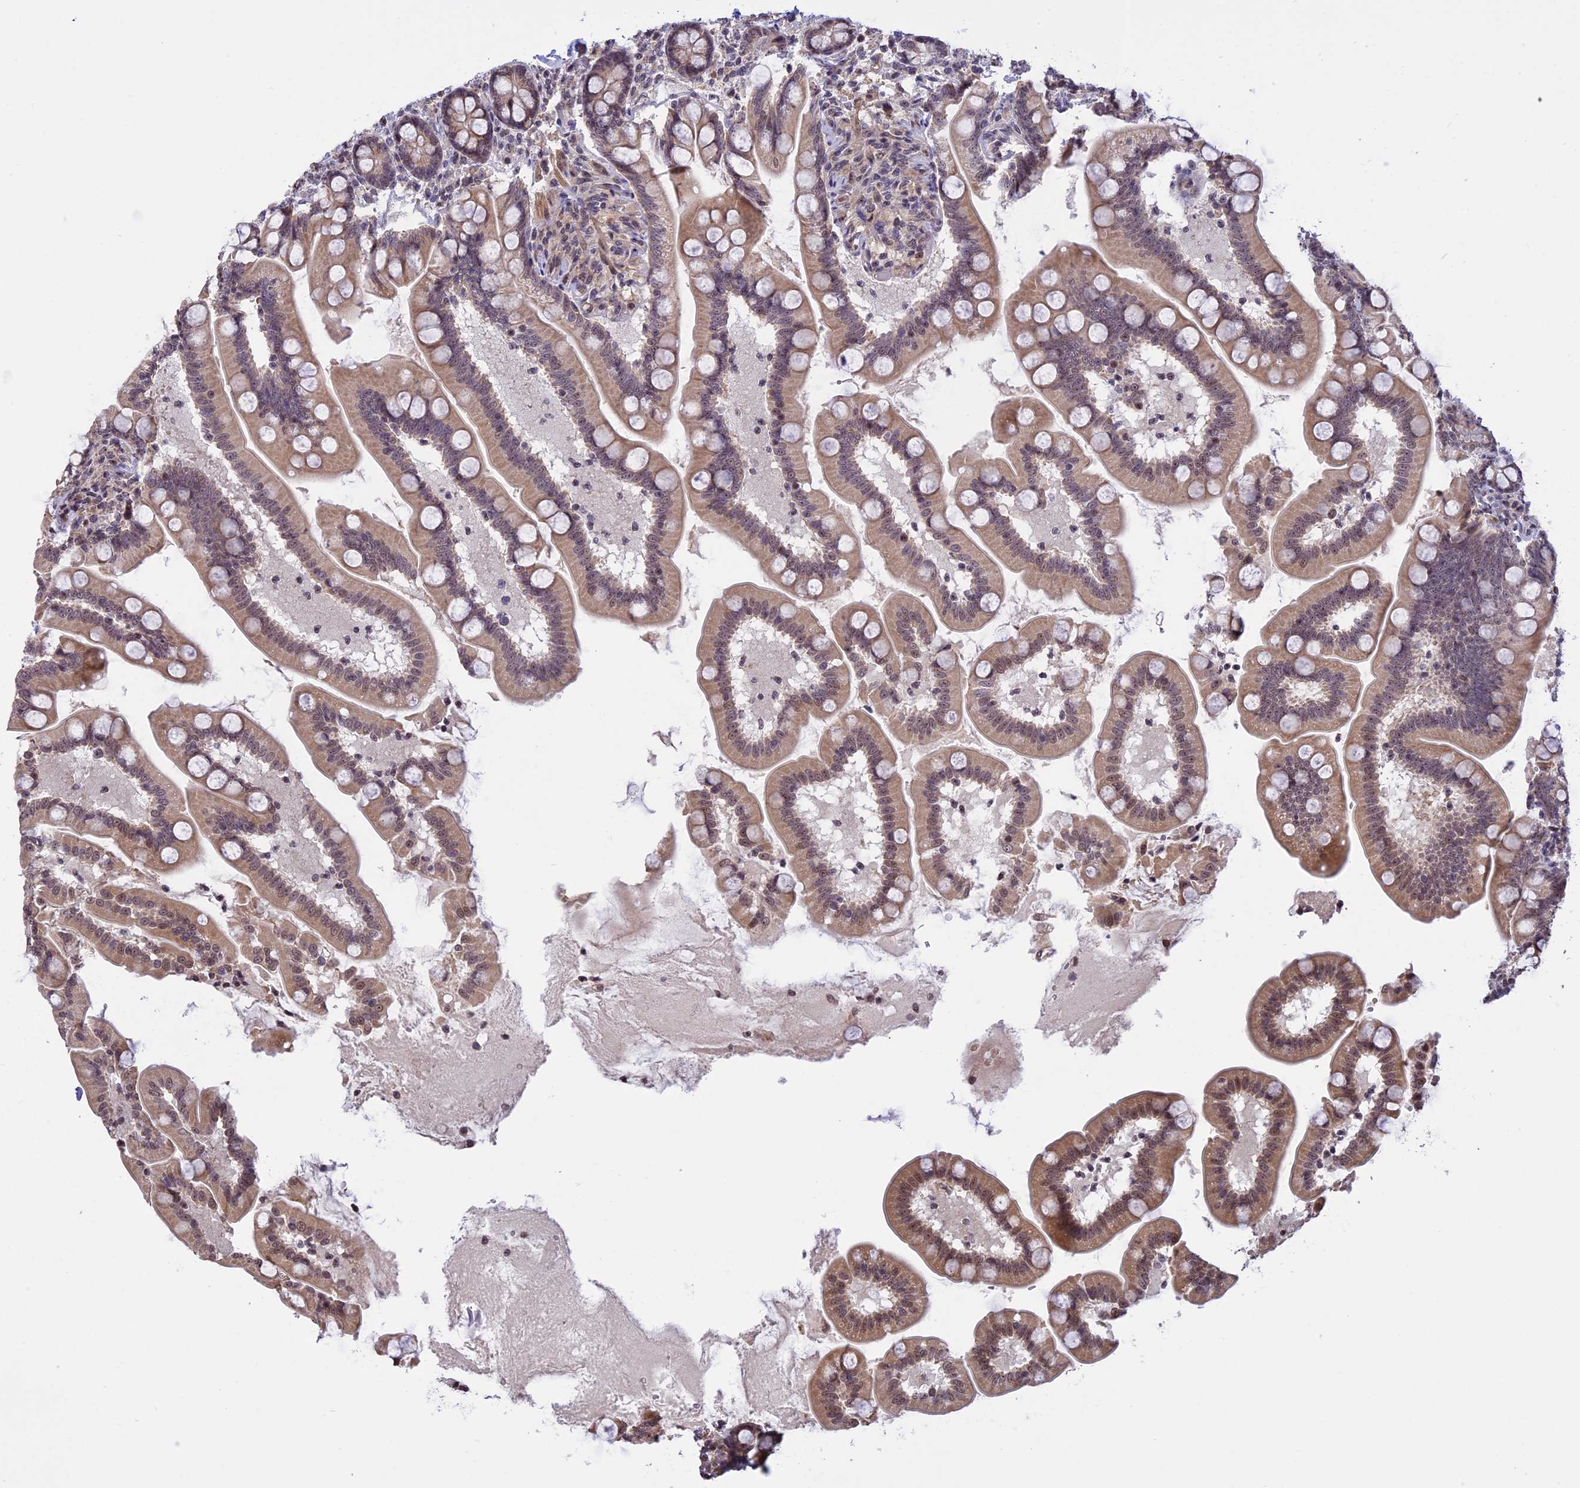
{"staining": {"intensity": "weak", "quantity": ">75%", "location": "cytoplasmic/membranous,nuclear"}, "tissue": "small intestine", "cell_type": "Glandular cells", "image_type": "normal", "snomed": [{"axis": "morphology", "description": "Normal tissue, NOS"}, {"axis": "topography", "description": "Small intestine"}], "caption": "Human small intestine stained for a protein (brown) reveals weak cytoplasmic/membranous,nuclear positive positivity in approximately >75% of glandular cells.", "gene": "MGA", "patient": {"sex": "female", "age": 64}}